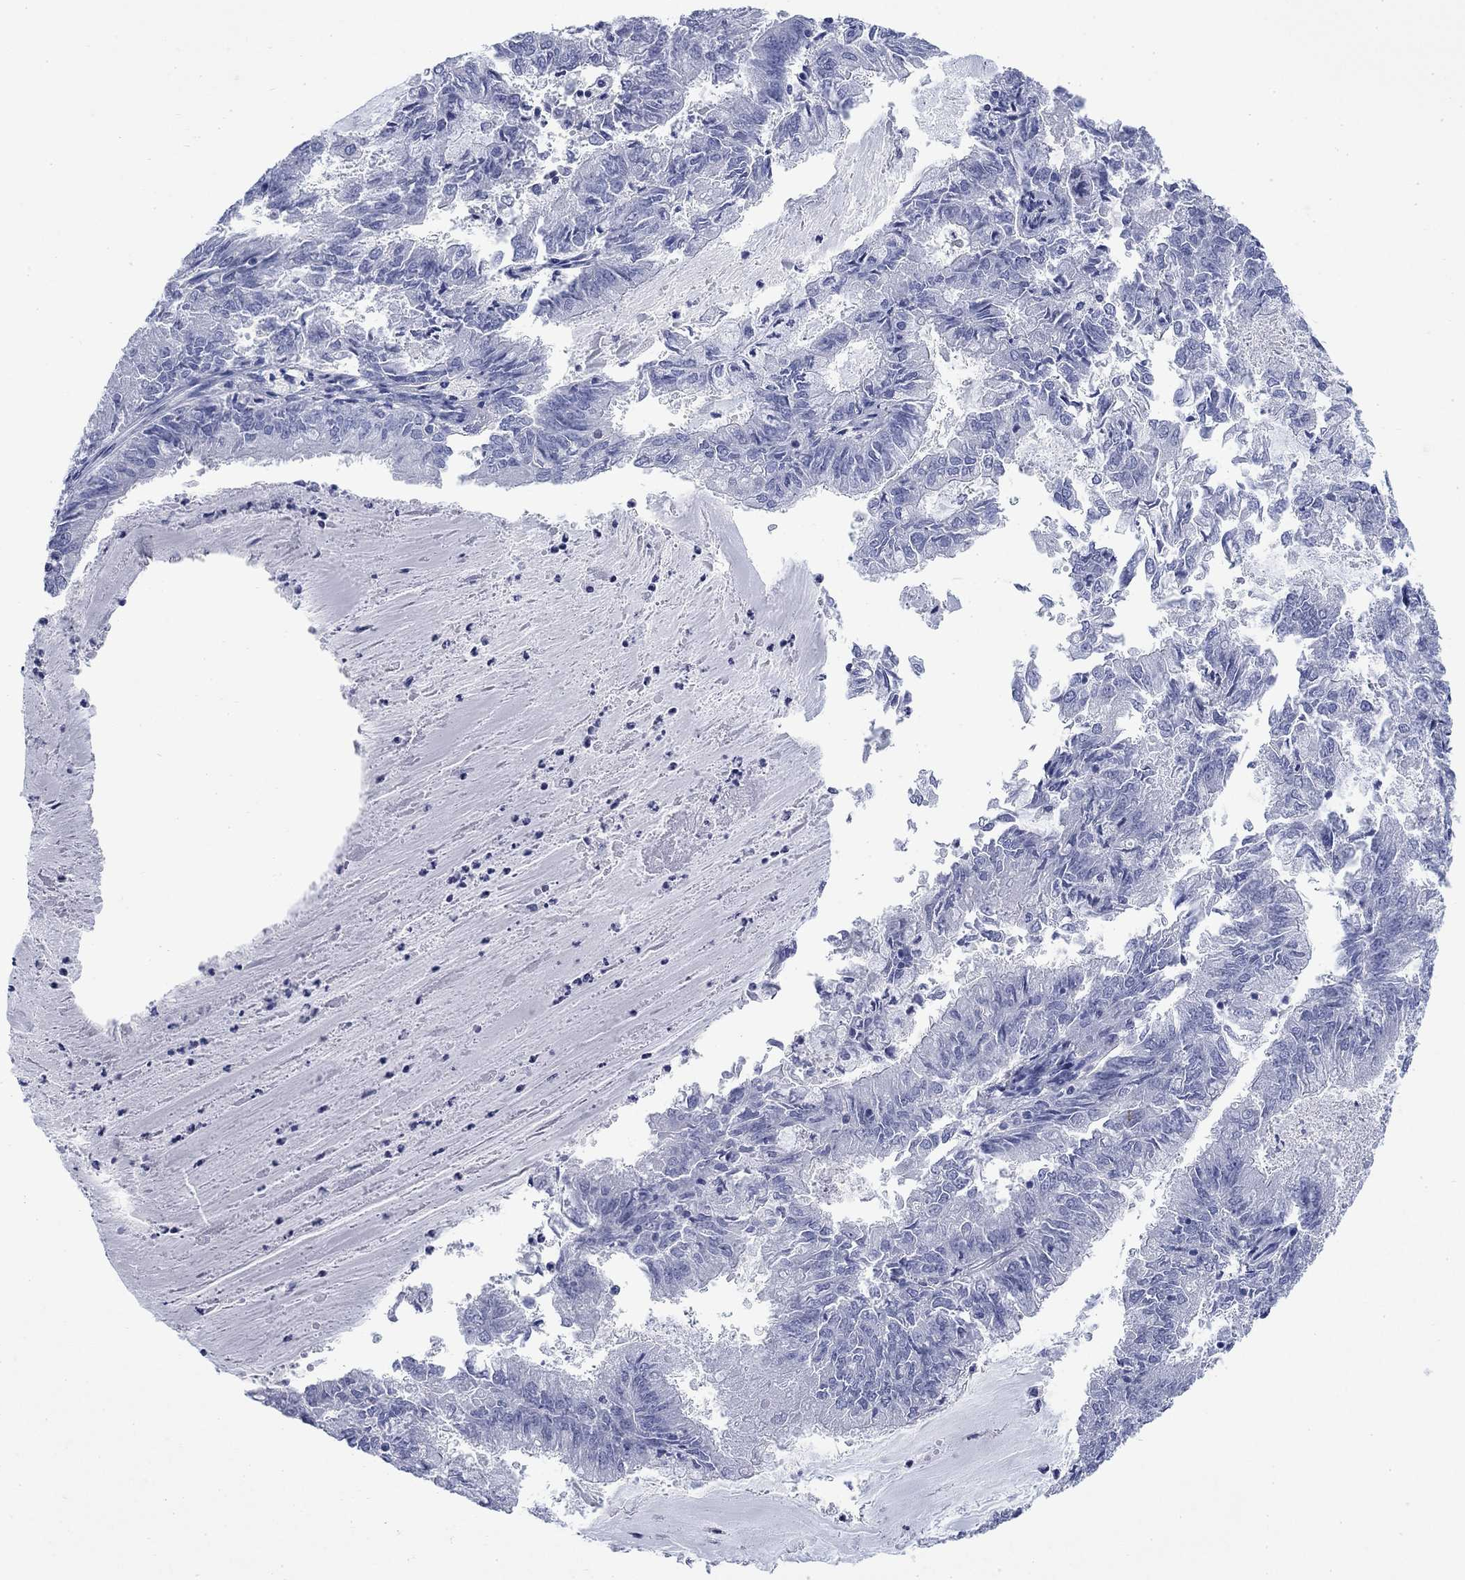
{"staining": {"intensity": "negative", "quantity": "none", "location": "none"}, "tissue": "endometrial cancer", "cell_type": "Tumor cells", "image_type": "cancer", "snomed": [{"axis": "morphology", "description": "Adenocarcinoma, NOS"}, {"axis": "topography", "description": "Endometrium"}], "caption": "Immunohistochemistry (IHC) micrograph of neoplastic tissue: endometrial cancer (adenocarcinoma) stained with DAB (3,3'-diaminobenzidine) exhibits no significant protein expression in tumor cells.", "gene": "IGF2BP3", "patient": {"sex": "female", "age": 57}}